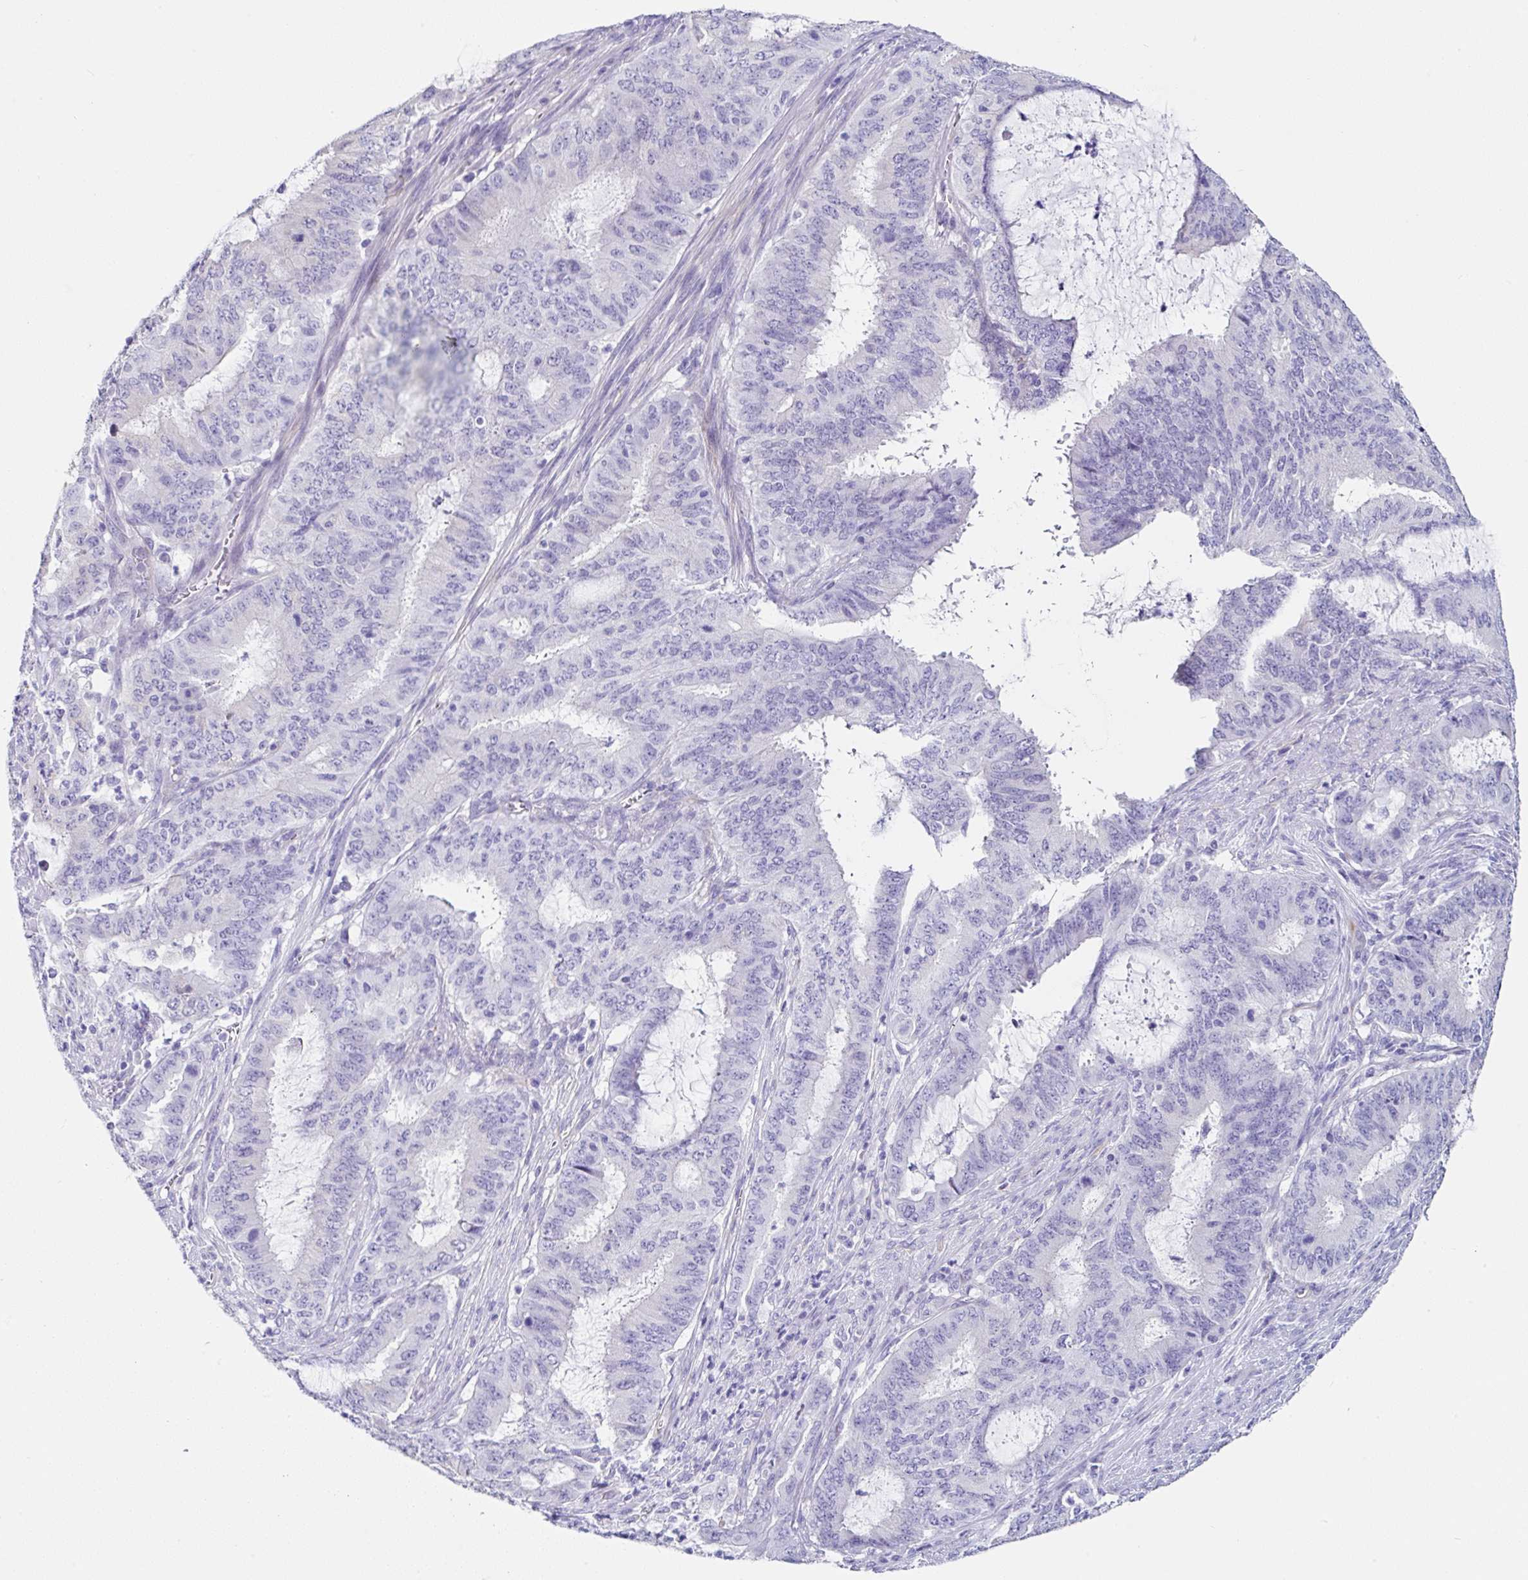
{"staining": {"intensity": "negative", "quantity": "none", "location": "none"}, "tissue": "endometrial cancer", "cell_type": "Tumor cells", "image_type": "cancer", "snomed": [{"axis": "morphology", "description": "Adenocarcinoma, NOS"}, {"axis": "topography", "description": "Endometrium"}], "caption": "Immunohistochemistry (IHC) photomicrograph of neoplastic tissue: human endometrial cancer (adenocarcinoma) stained with DAB exhibits no significant protein expression in tumor cells.", "gene": "TMPRSS11E", "patient": {"sex": "female", "age": 51}}